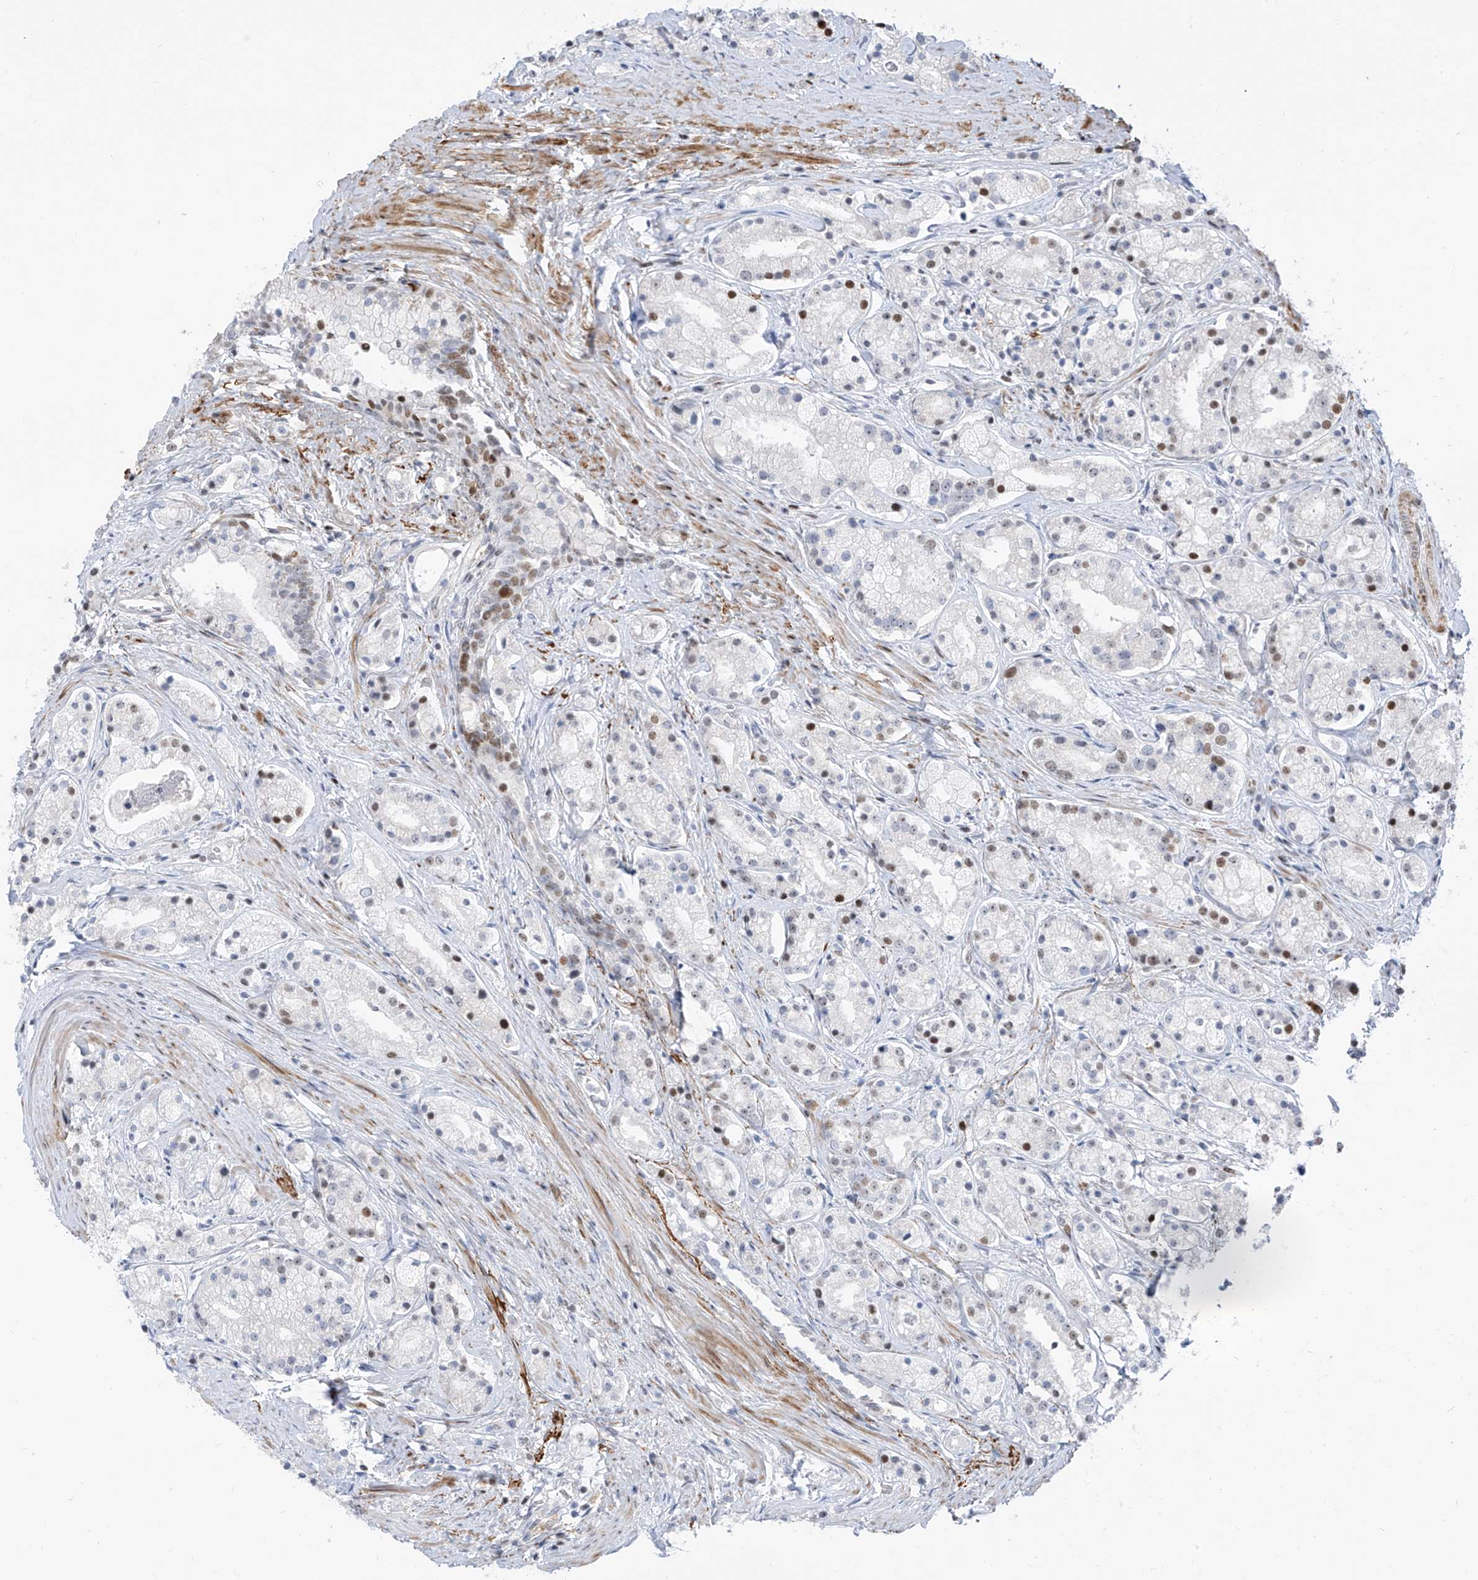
{"staining": {"intensity": "moderate", "quantity": "<25%", "location": "nuclear"}, "tissue": "prostate cancer", "cell_type": "Tumor cells", "image_type": "cancer", "snomed": [{"axis": "morphology", "description": "Adenocarcinoma, High grade"}, {"axis": "topography", "description": "Prostate"}], "caption": "Protein expression by immunohistochemistry shows moderate nuclear staining in about <25% of tumor cells in adenocarcinoma (high-grade) (prostate).", "gene": "LIN9", "patient": {"sex": "male", "age": 69}}